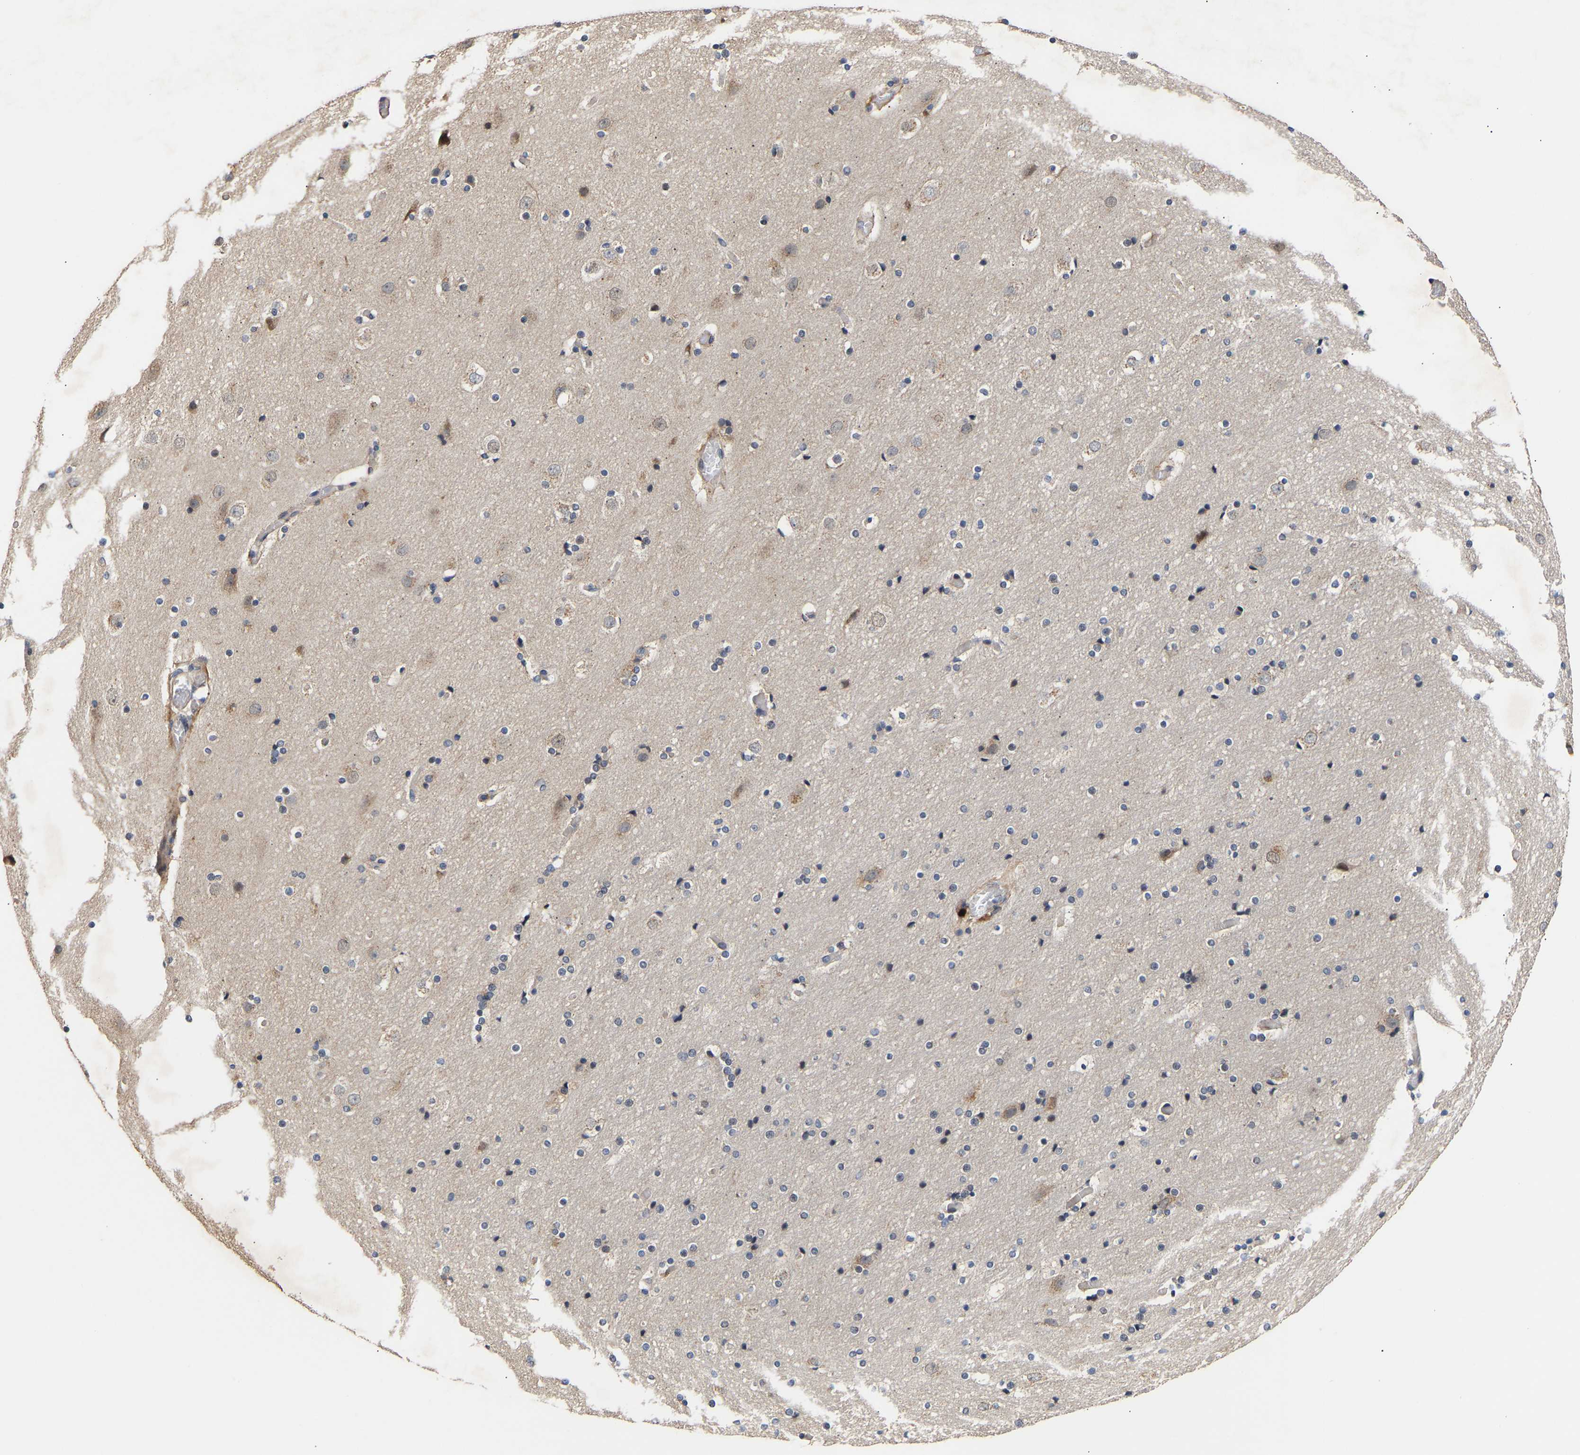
{"staining": {"intensity": "weak", "quantity": "25%-75%", "location": "cytoplasmic/membranous"}, "tissue": "cerebral cortex", "cell_type": "Endothelial cells", "image_type": "normal", "snomed": [{"axis": "morphology", "description": "Normal tissue, NOS"}, {"axis": "topography", "description": "Cerebral cortex"}], "caption": "Benign cerebral cortex reveals weak cytoplasmic/membranous expression in about 25%-75% of endothelial cells The staining was performed using DAB to visualize the protein expression in brown, while the nuclei were stained in blue with hematoxylin (Magnification: 20x)..", "gene": "KASH5", "patient": {"sex": "male", "age": 57}}